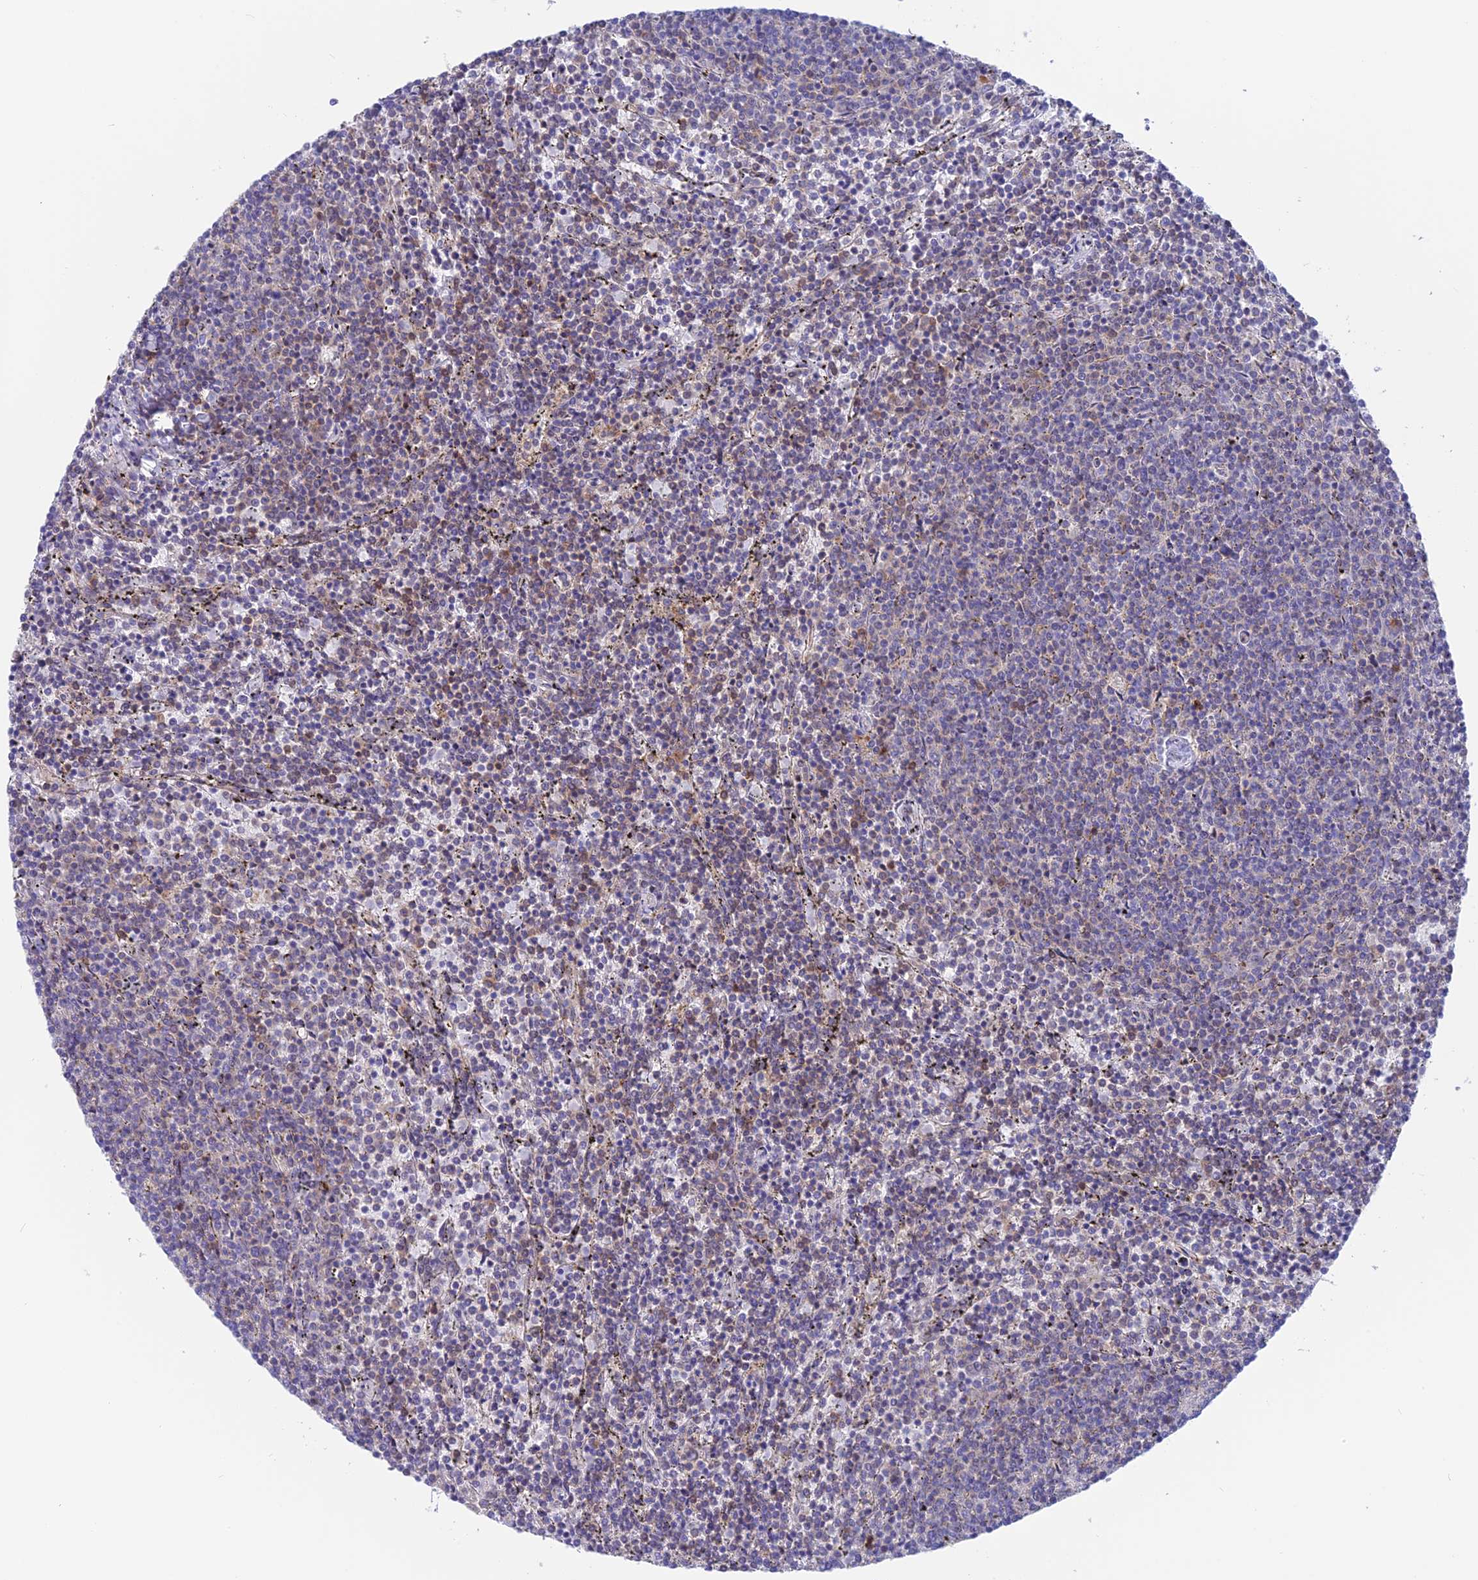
{"staining": {"intensity": "negative", "quantity": "none", "location": "none"}, "tissue": "lymphoma", "cell_type": "Tumor cells", "image_type": "cancer", "snomed": [{"axis": "morphology", "description": "Malignant lymphoma, non-Hodgkin's type, Low grade"}, {"axis": "topography", "description": "Spleen"}], "caption": "This is an immunohistochemistry micrograph of lymphoma. There is no staining in tumor cells.", "gene": "LZTFL1", "patient": {"sex": "female", "age": 50}}